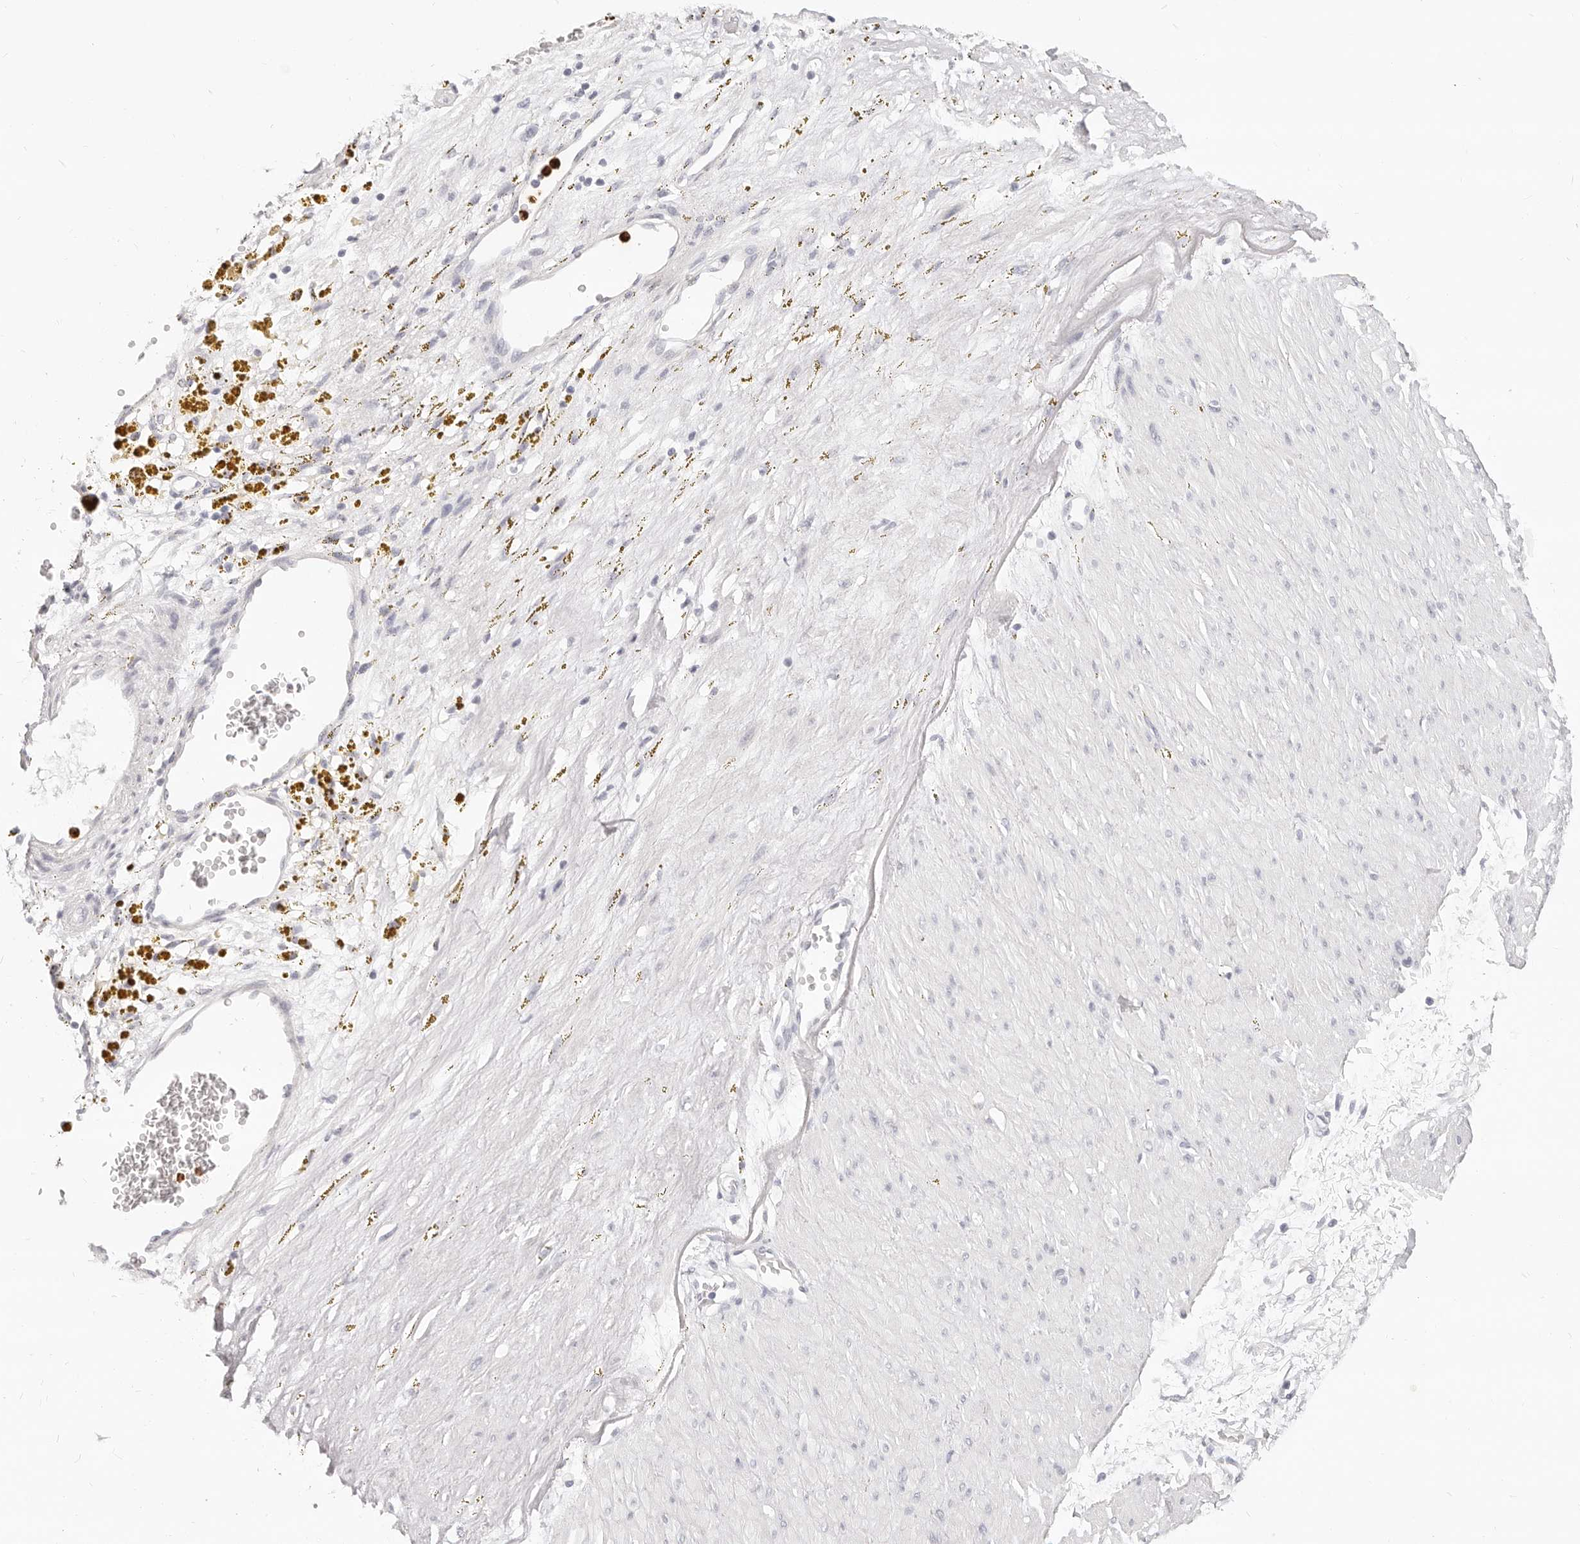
{"staining": {"intensity": "negative", "quantity": "none", "location": "none"}, "tissue": "adipose tissue", "cell_type": "Adipocytes", "image_type": "normal", "snomed": [{"axis": "morphology", "description": "Normal tissue, NOS"}, {"axis": "topography", "description": "Soft tissue"}], "caption": "Histopathology image shows no protein staining in adipocytes of benign adipose tissue. (DAB (3,3'-diaminobenzidine) IHC, high magnification).", "gene": "CAMP", "patient": {"sex": "male", "age": 72}}